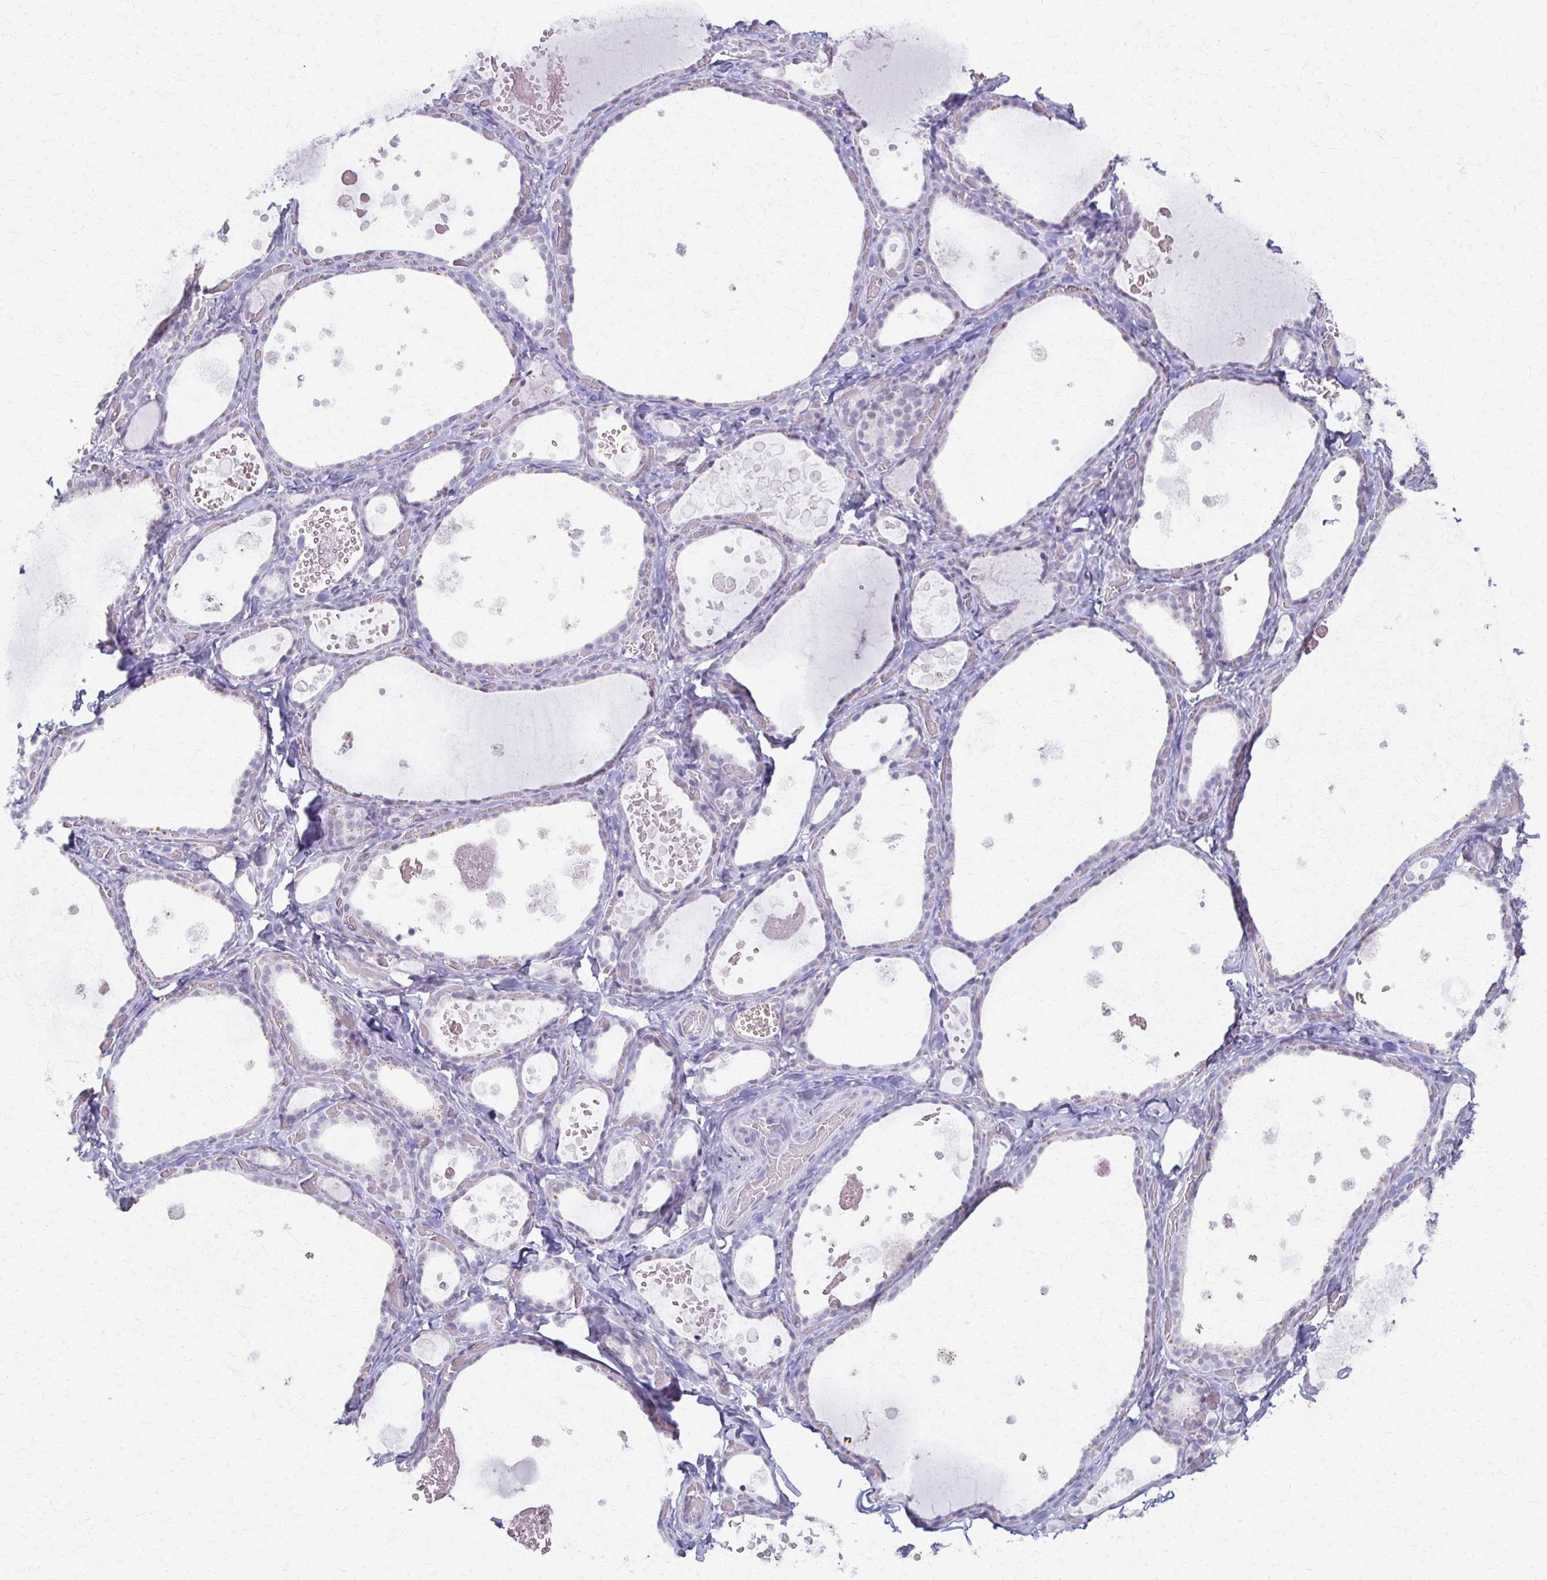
{"staining": {"intensity": "negative", "quantity": "none", "location": "none"}, "tissue": "thyroid gland", "cell_type": "Glandular cells", "image_type": "normal", "snomed": [{"axis": "morphology", "description": "Normal tissue, NOS"}, {"axis": "topography", "description": "Thyroid gland"}], "caption": "This is an IHC image of benign thyroid gland. There is no expression in glandular cells.", "gene": "MORC4", "patient": {"sex": "female", "age": 56}}